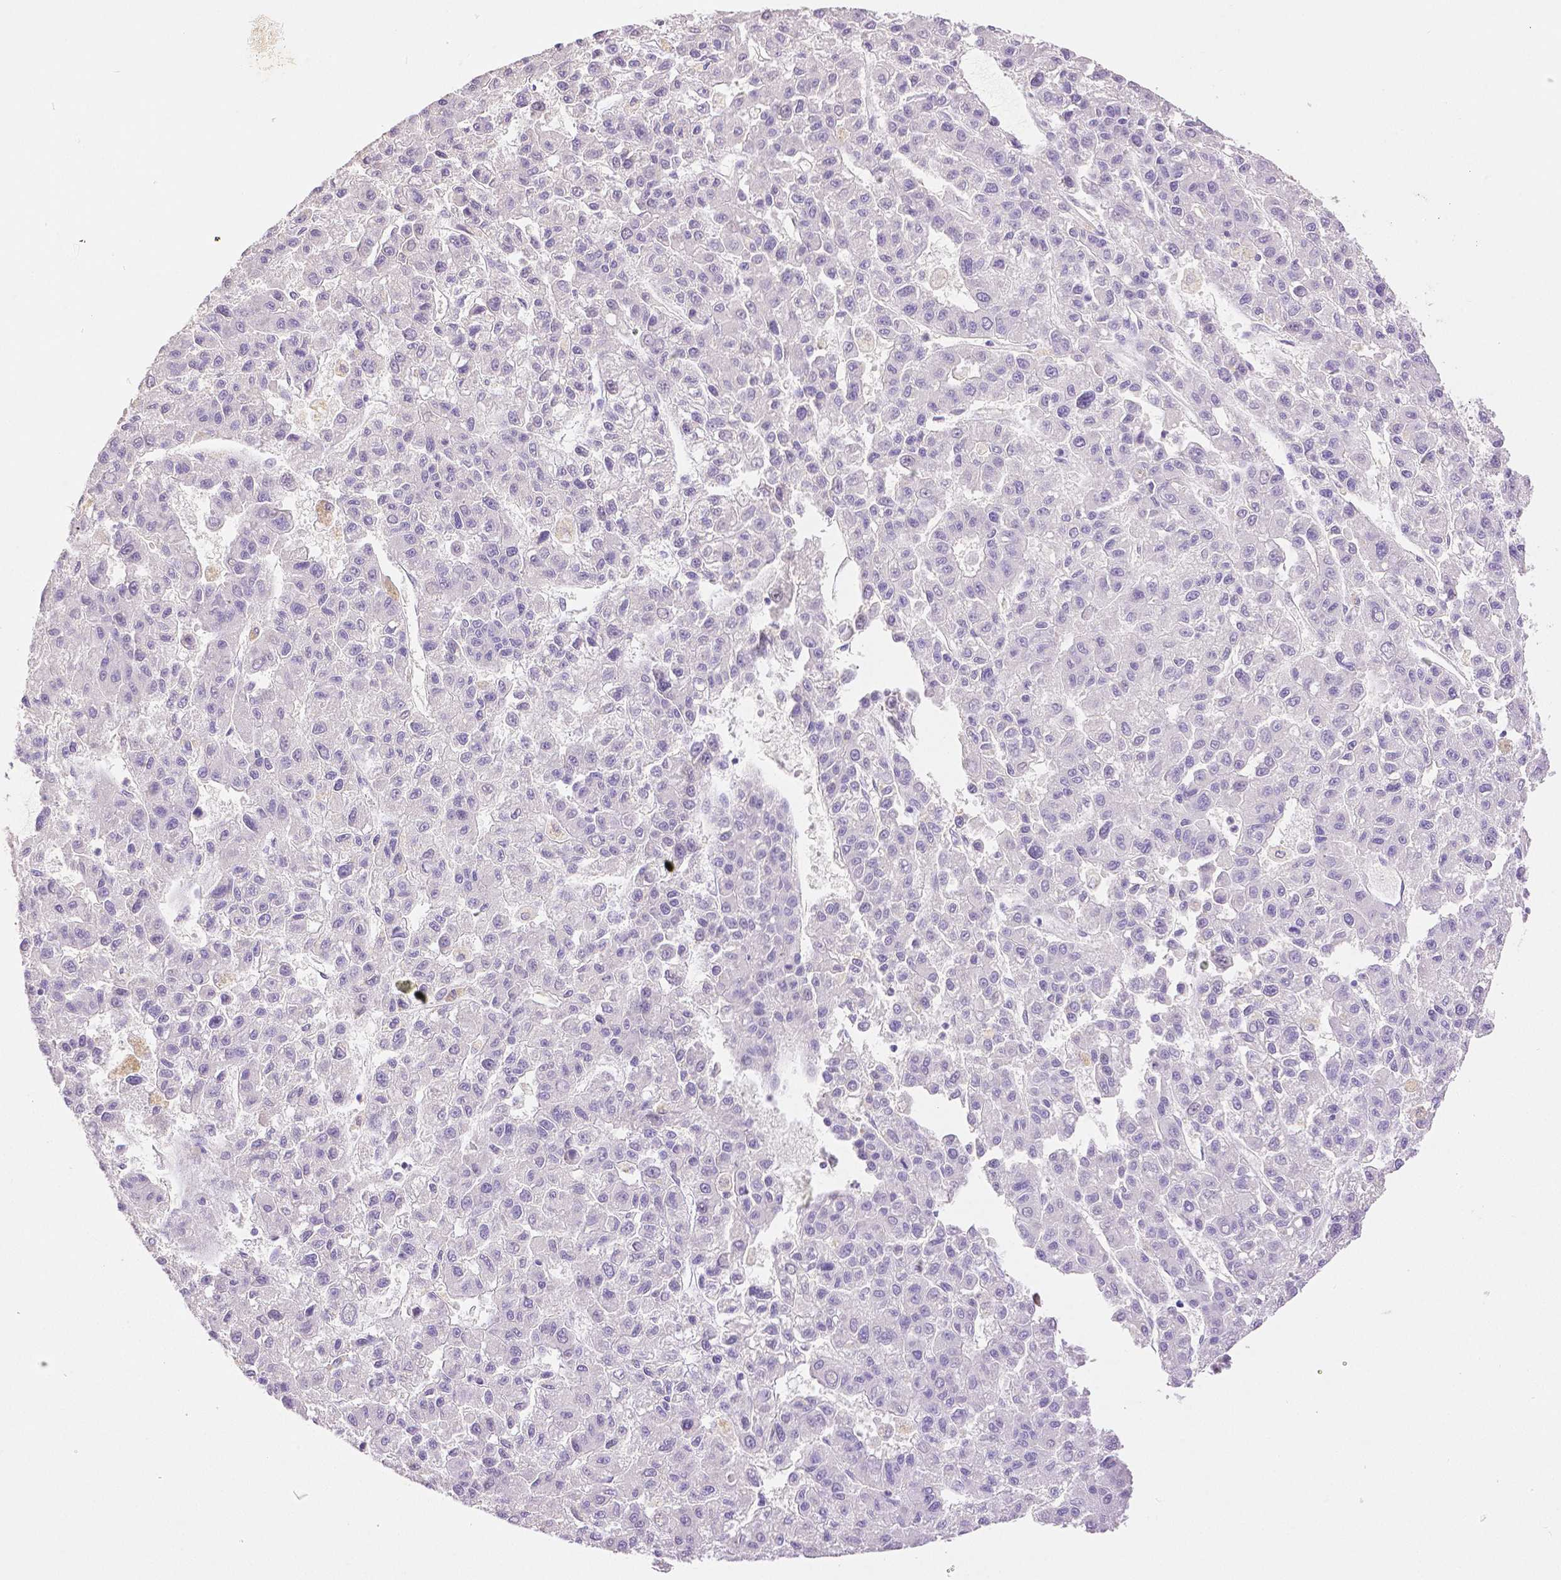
{"staining": {"intensity": "negative", "quantity": "none", "location": "none"}, "tissue": "liver cancer", "cell_type": "Tumor cells", "image_type": "cancer", "snomed": [{"axis": "morphology", "description": "Carcinoma, Hepatocellular, NOS"}, {"axis": "topography", "description": "Liver"}], "caption": "A histopathology image of liver cancer stained for a protein demonstrates no brown staining in tumor cells. The staining was performed using DAB to visualize the protein expression in brown, while the nuclei were stained in blue with hematoxylin (Magnification: 20x).", "gene": "THY1", "patient": {"sex": "male", "age": 70}}